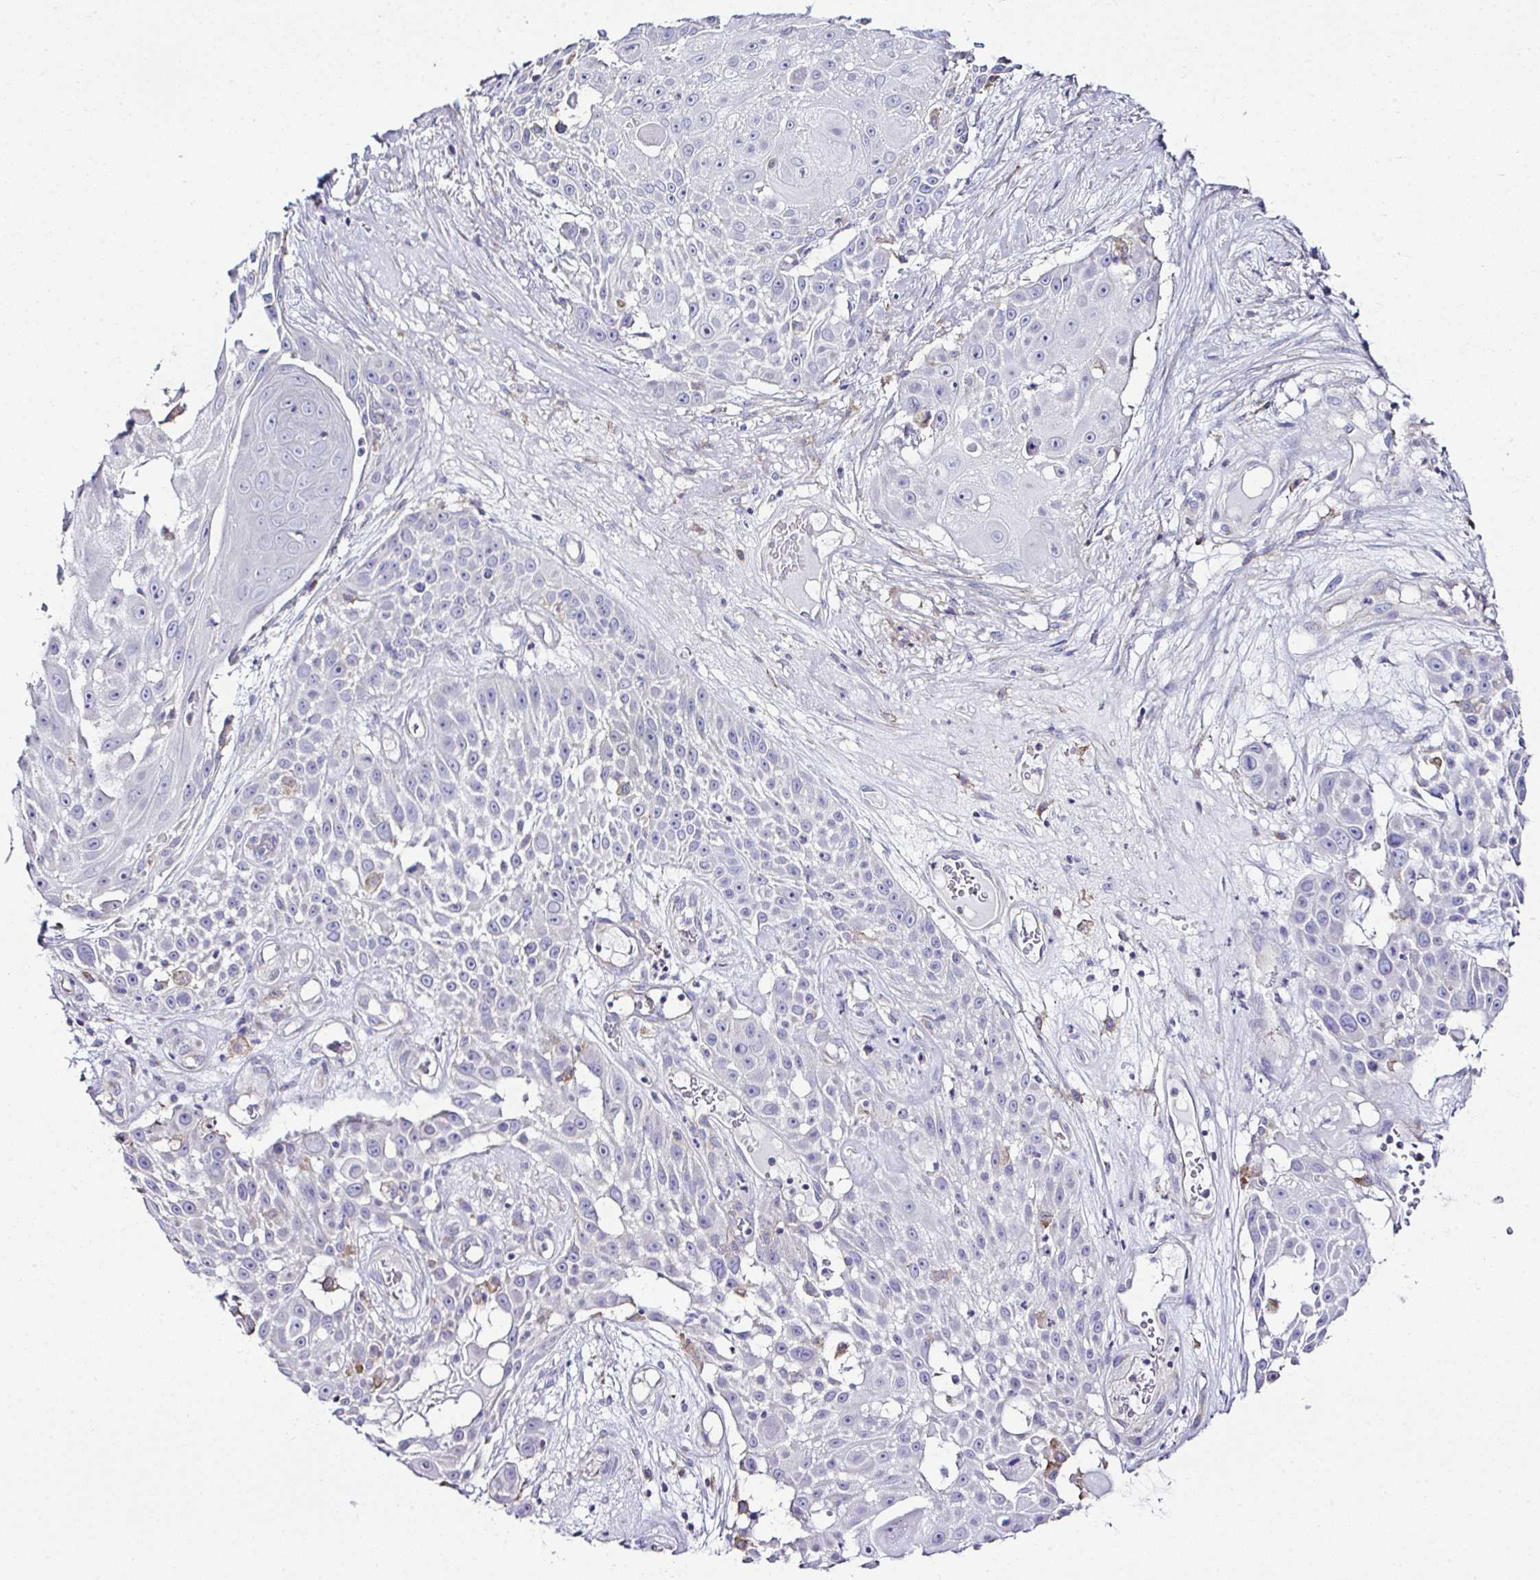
{"staining": {"intensity": "negative", "quantity": "none", "location": "none"}, "tissue": "skin cancer", "cell_type": "Tumor cells", "image_type": "cancer", "snomed": [{"axis": "morphology", "description": "Squamous cell carcinoma, NOS"}, {"axis": "topography", "description": "Skin"}], "caption": "Tumor cells are negative for protein expression in human skin cancer. (Stains: DAB immunohistochemistry with hematoxylin counter stain, Microscopy: brightfield microscopy at high magnification).", "gene": "OR4P4", "patient": {"sex": "female", "age": 86}}